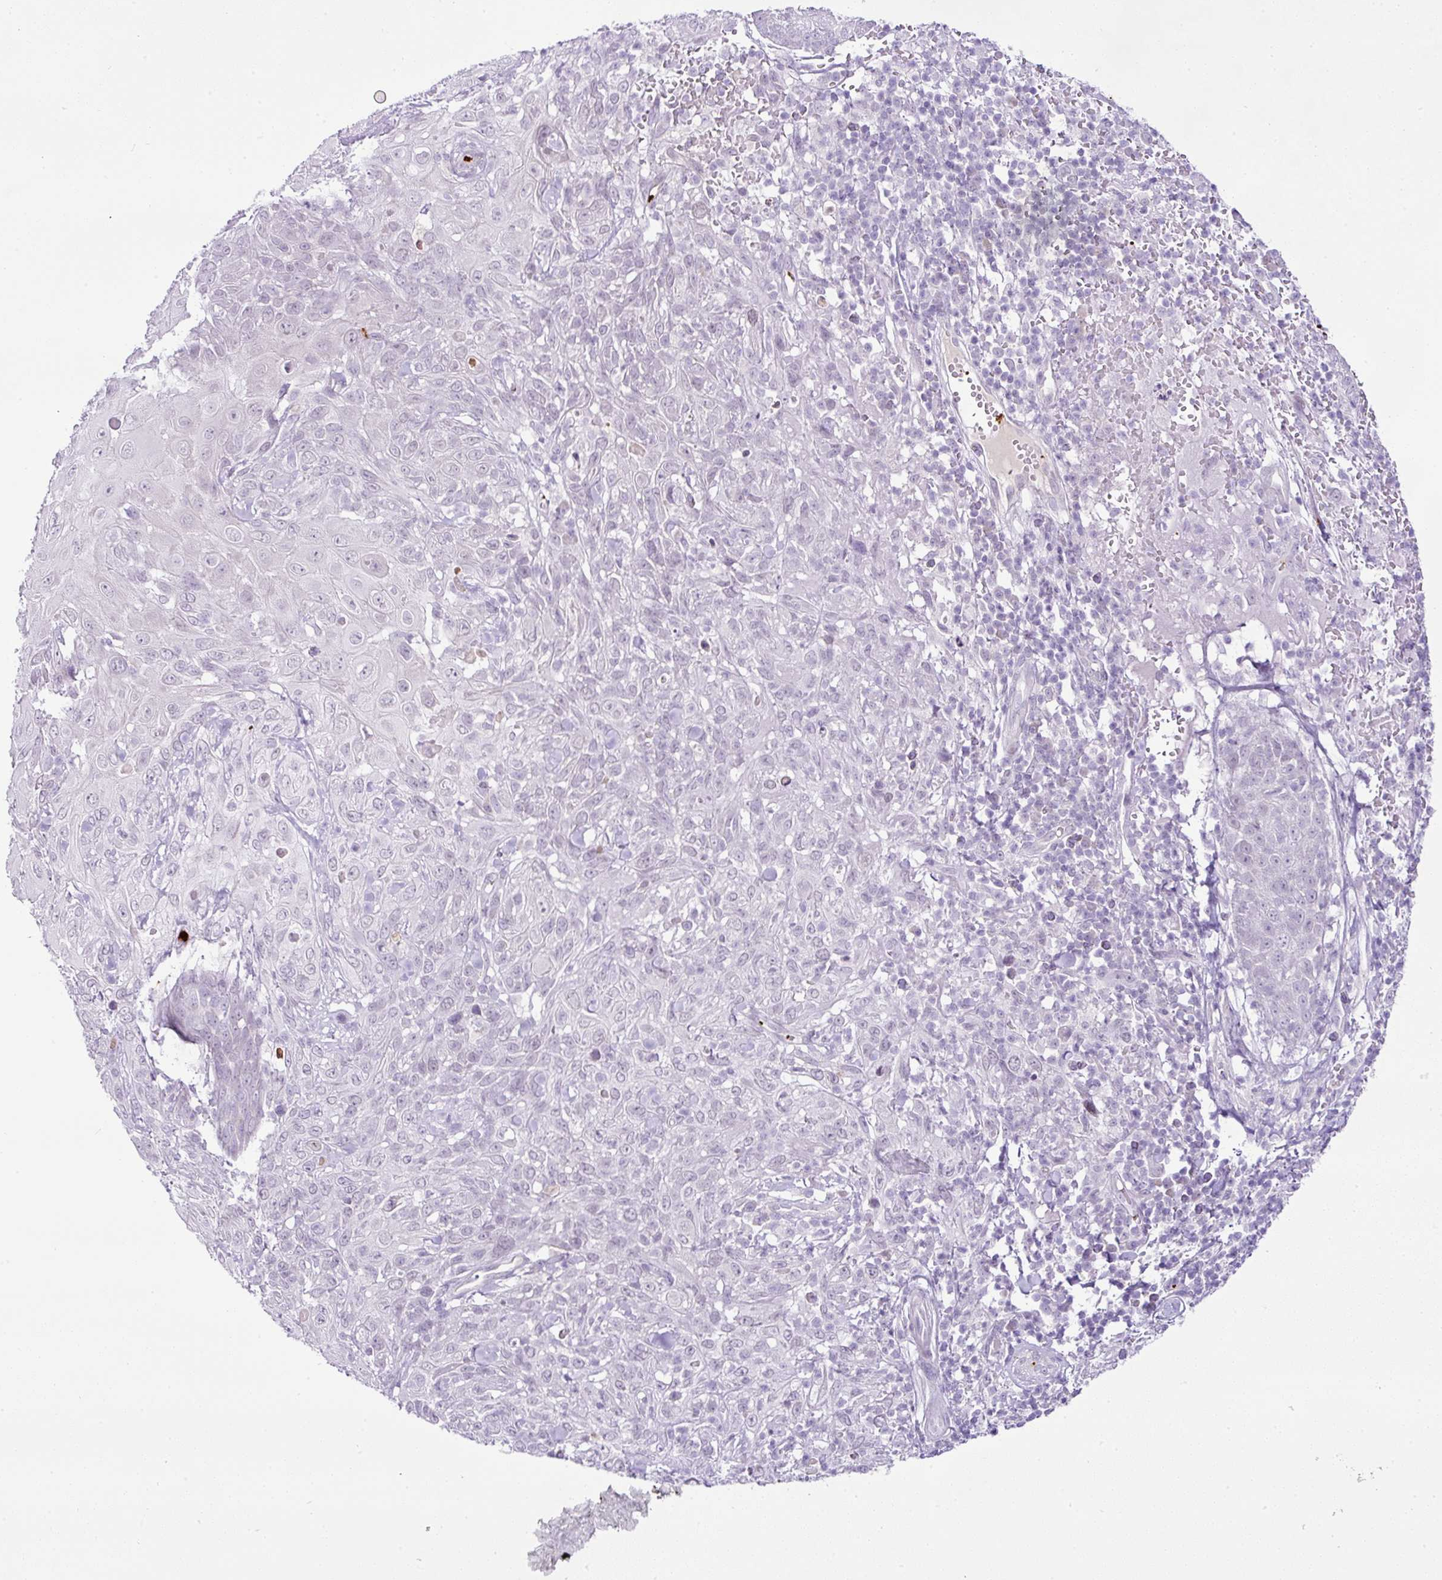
{"staining": {"intensity": "negative", "quantity": "none", "location": "none"}, "tissue": "skin cancer", "cell_type": "Tumor cells", "image_type": "cancer", "snomed": [{"axis": "morphology", "description": "Normal tissue, NOS"}, {"axis": "morphology", "description": "Squamous cell carcinoma, NOS"}, {"axis": "topography", "description": "Skin"}, {"axis": "topography", "description": "Cartilage tissue"}], "caption": "Immunohistochemistry micrograph of skin squamous cell carcinoma stained for a protein (brown), which demonstrates no expression in tumor cells. (DAB immunohistochemistry with hematoxylin counter stain).", "gene": "CMTM5", "patient": {"sex": "female", "age": 79}}